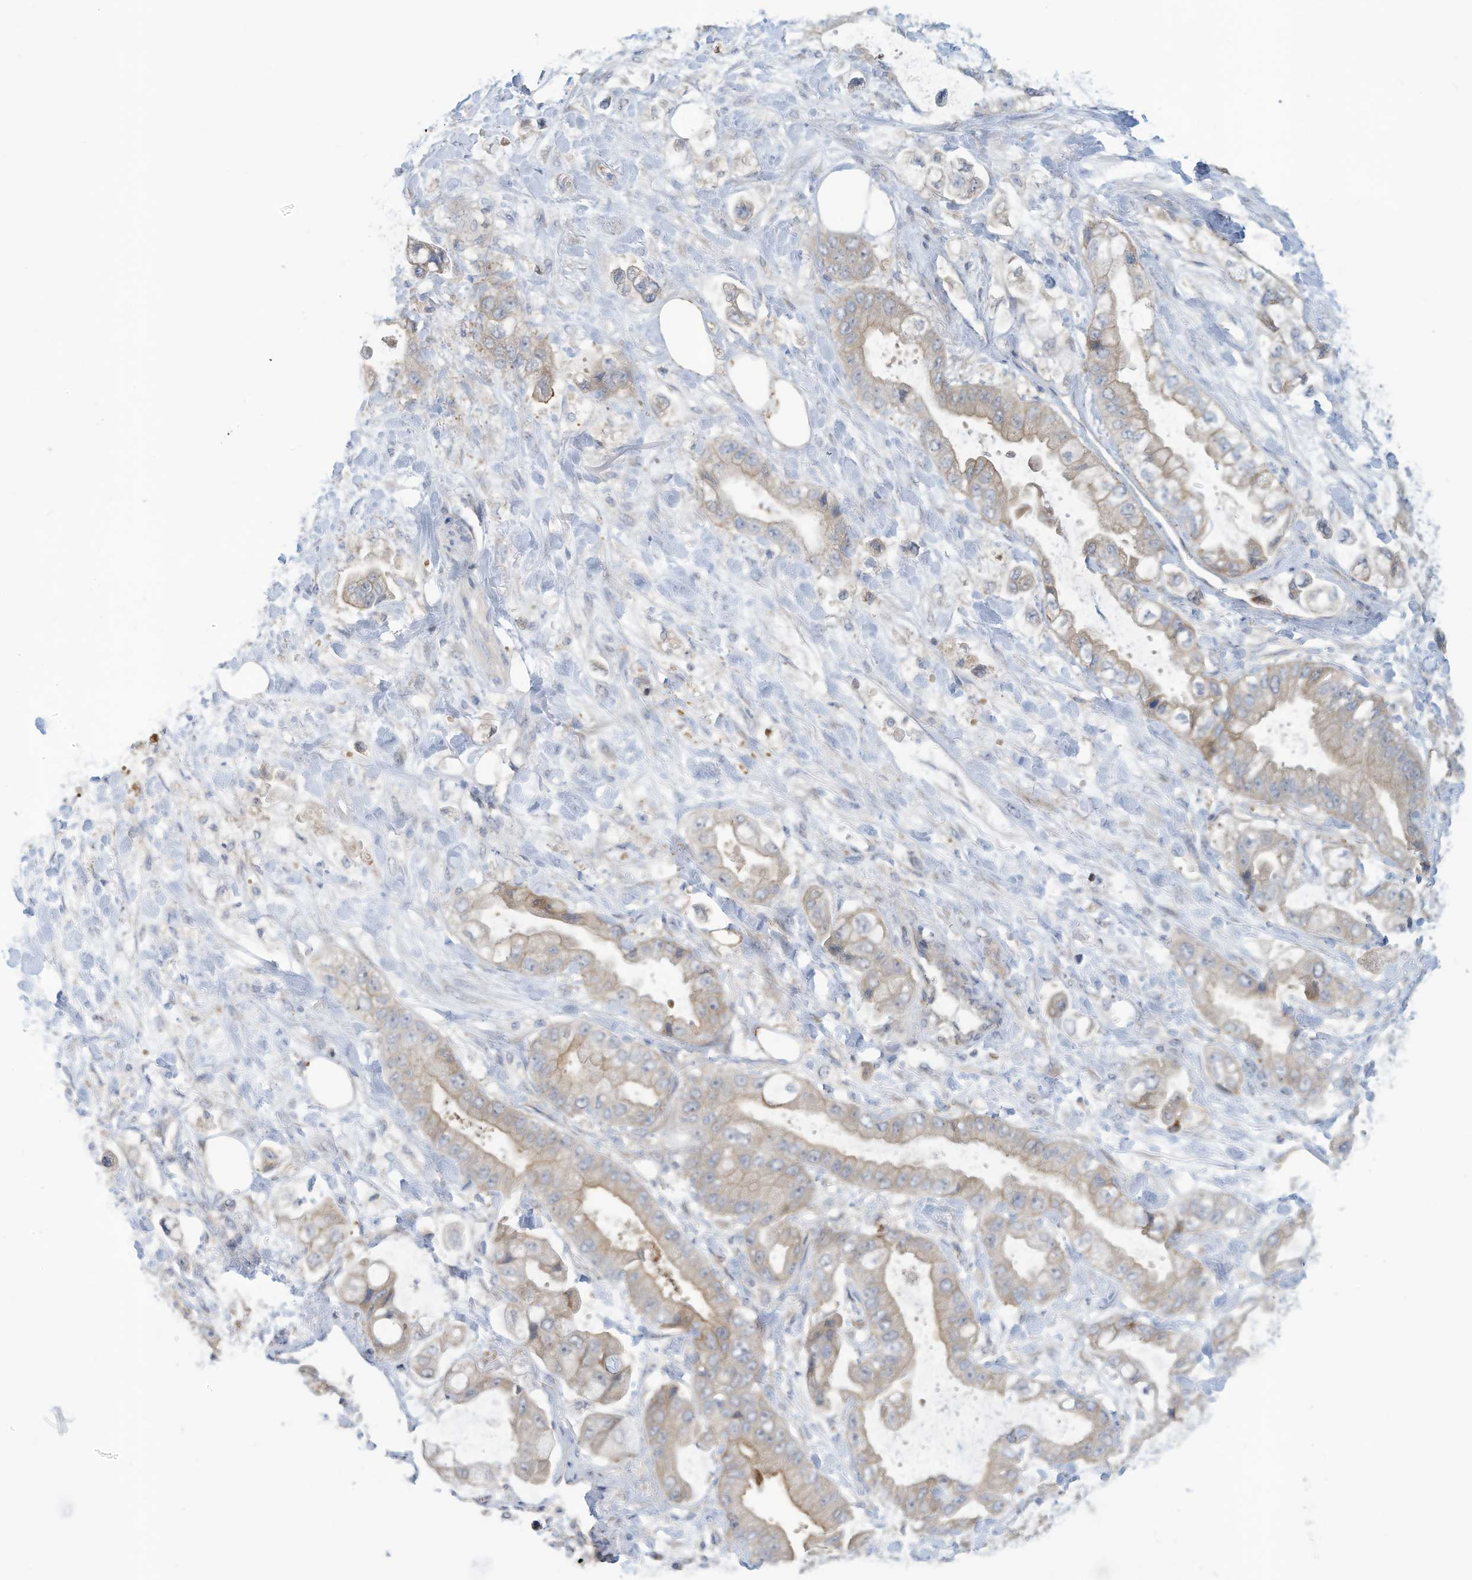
{"staining": {"intensity": "moderate", "quantity": "25%-75%", "location": "cytoplasmic/membranous"}, "tissue": "stomach cancer", "cell_type": "Tumor cells", "image_type": "cancer", "snomed": [{"axis": "morphology", "description": "Adenocarcinoma, NOS"}, {"axis": "topography", "description": "Stomach"}], "caption": "This histopathology image shows adenocarcinoma (stomach) stained with immunohistochemistry to label a protein in brown. The cytoplasmic/membranous of tumor cells show moderate positivity for the protein. Nuclei are counter-stained blue.", "gene": "ADAT2", "patient": {"sex": "male", "age": 62}}